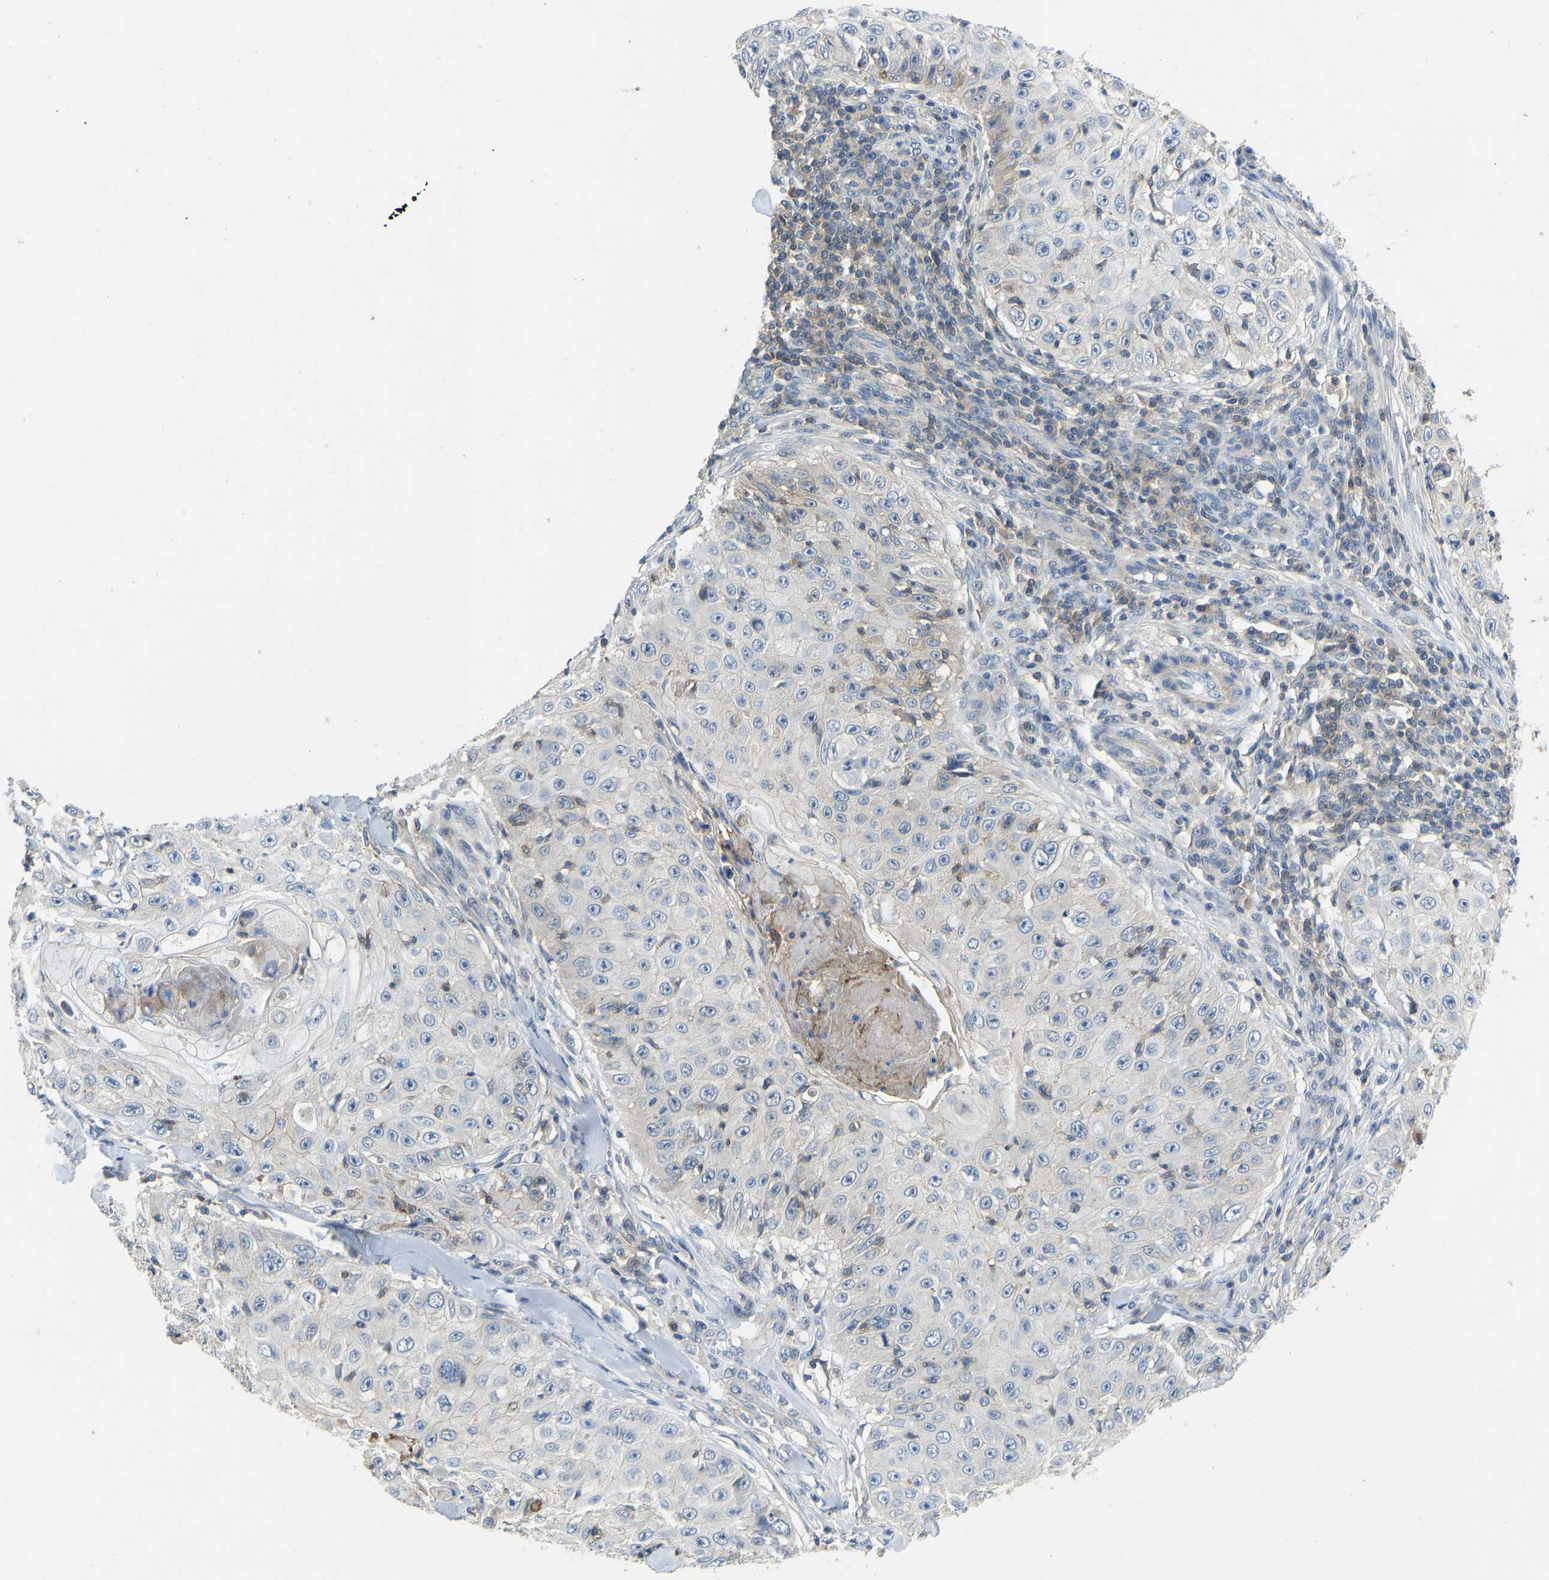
{"staining": {"intensity": "negative", "quantity": "none", "location": "none"}, "tissue": "skin cancer", "cell_type": "Tumor cells", "image_type": "cancer", "snomed": [{"axis": "morphology", "description": "Squamous cell carcinoma, NOS"}, {"axis": "topography", "description": "Skin"}], "caption": "This is an immunohistochemistry image of squamous cell carcinoma (skin). There is no staining in tumor cells.", "gene": "NDRG3", "patient": {"sex": "male", "age": 86}}